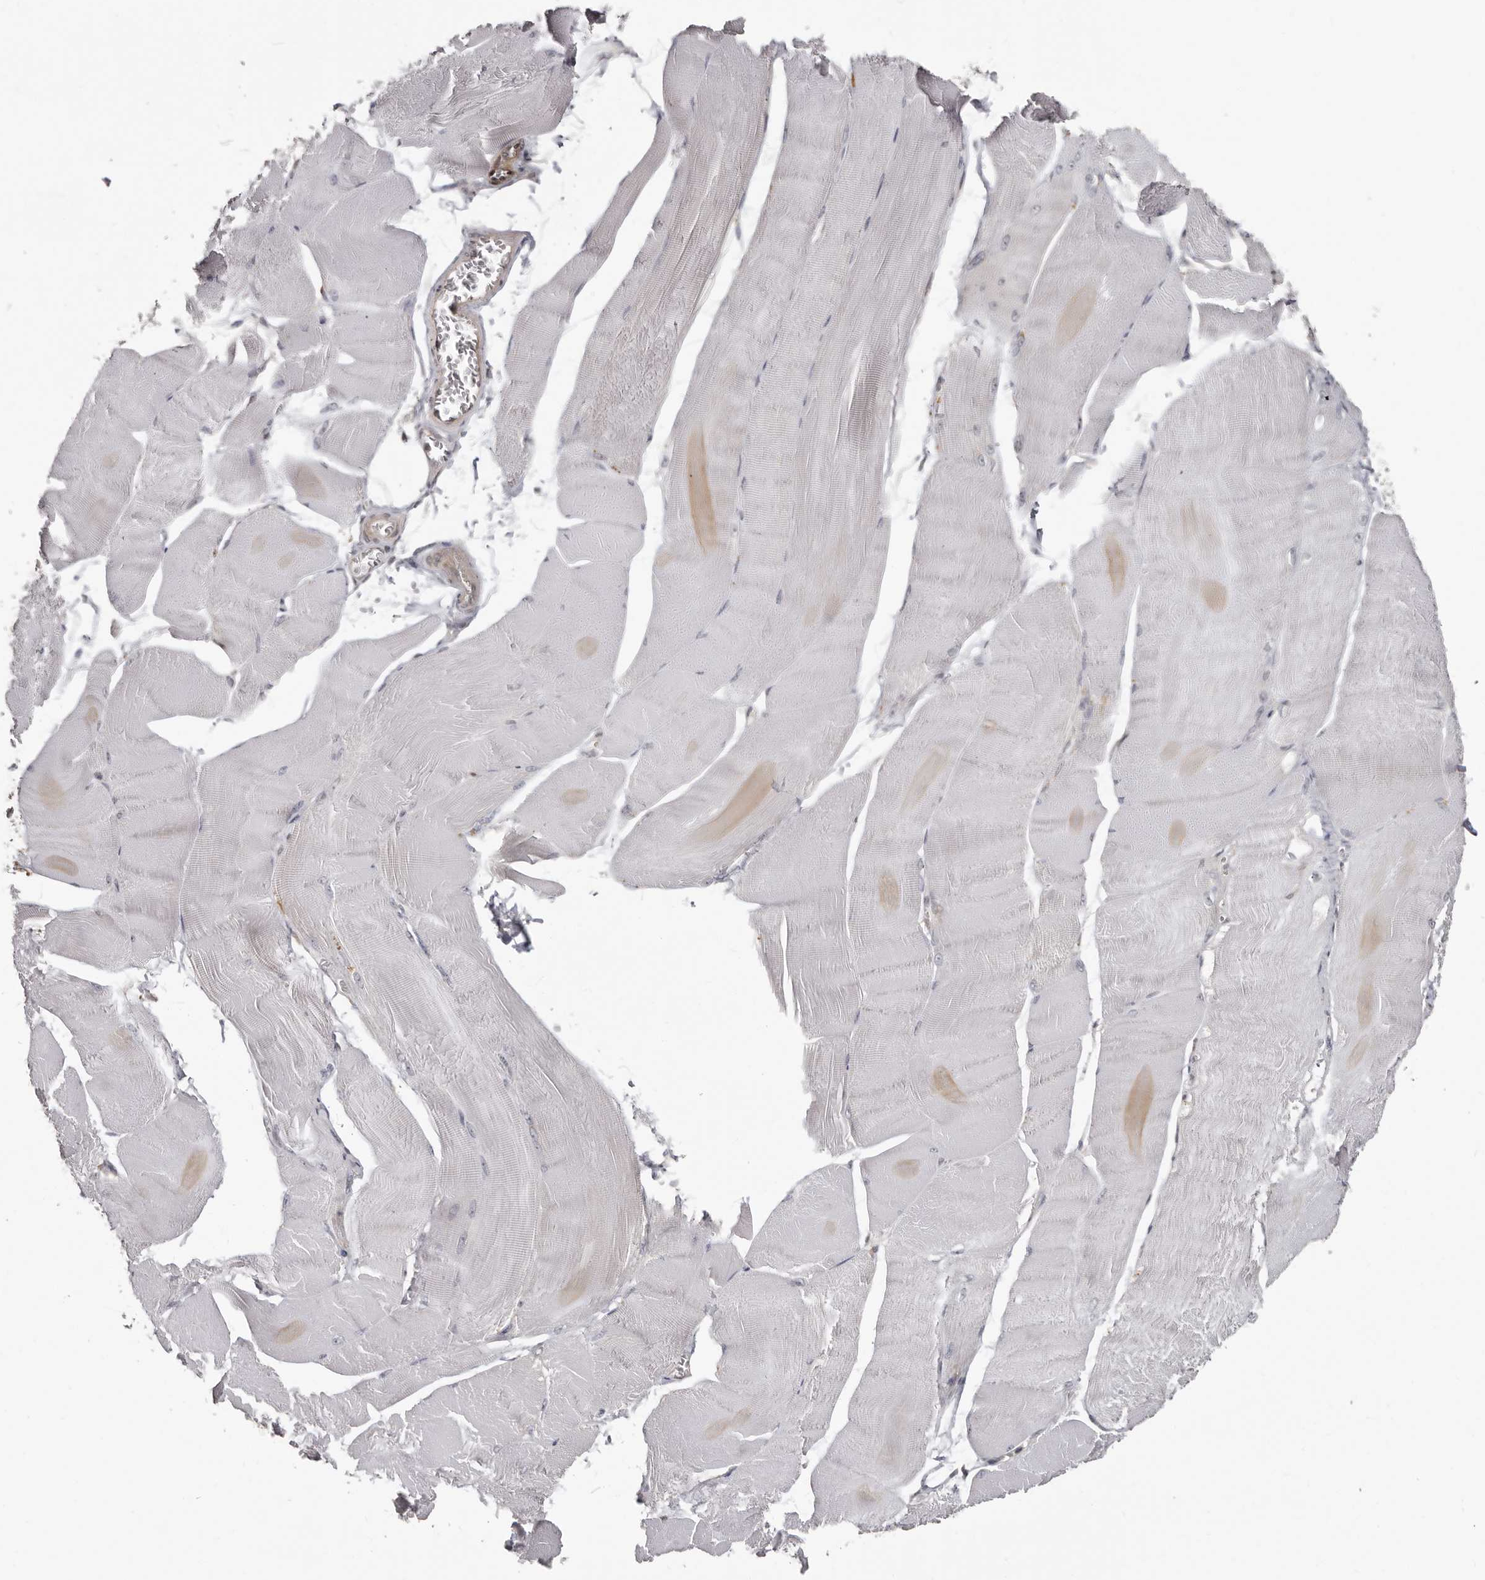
{"staining": {"intensity": "negative", "quantity": "none", "location": "none"}, "tissue": "skeletal muscle", "cell_type": "Myocytes", "image_type": "normal", "snomed": [{"axis": "morphology", "description": "Normal tissue, NOS"}, {"axis": "morphology", "description": "Basal cell carcinoma"}, {"axis": "topography", "description": "Skeletal muscle"}], "caption": "The immunohistochemistry (IHC) micrograph has no significant expression in myocytes of skeletal muscle.", "gene": "BAD", "patient": {"sex": "female", "age": 64}}